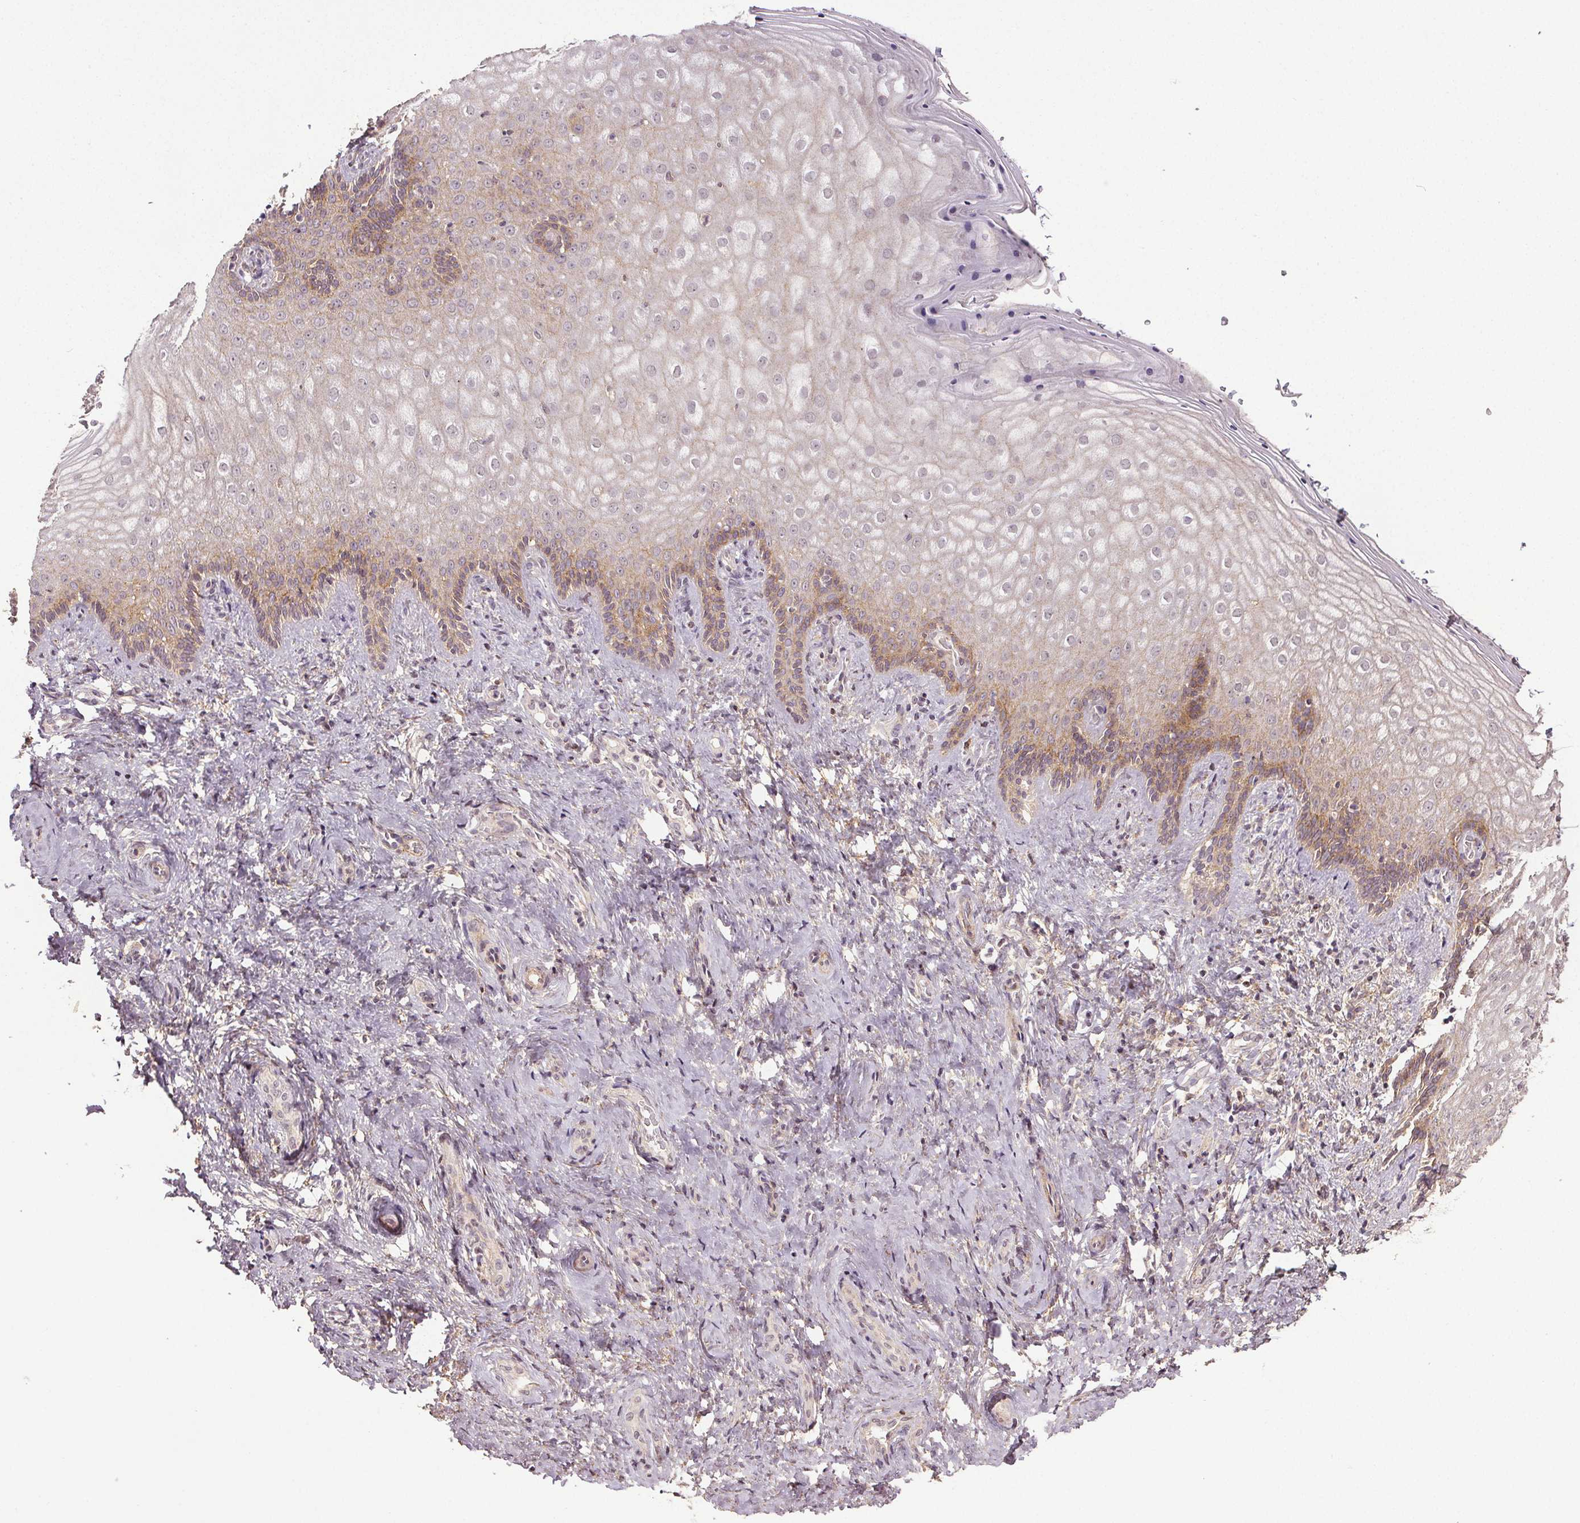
{"staining": {"intensity": "moderate", "quantity": "25%-75%", "location": "cytoplasmic/membranous"}, "tissue": "vagina", "cell_type": "Squamous epithelial cells", "image_type": "normal", "snomed": [{"axis": "morphology", "description": "Normal tissue, NOS"}, {"axis": "topography", "description": "Vagina"}], "caption": "Brown immunohistochemical staining in unremarkable vagina demonstrates moderate cytoplasmic/membranous positivity in approximately 25%-75% of squamous epithelial cells.", "gene": "EPHB3", "patient": {"sex": "female", "age": 42}}